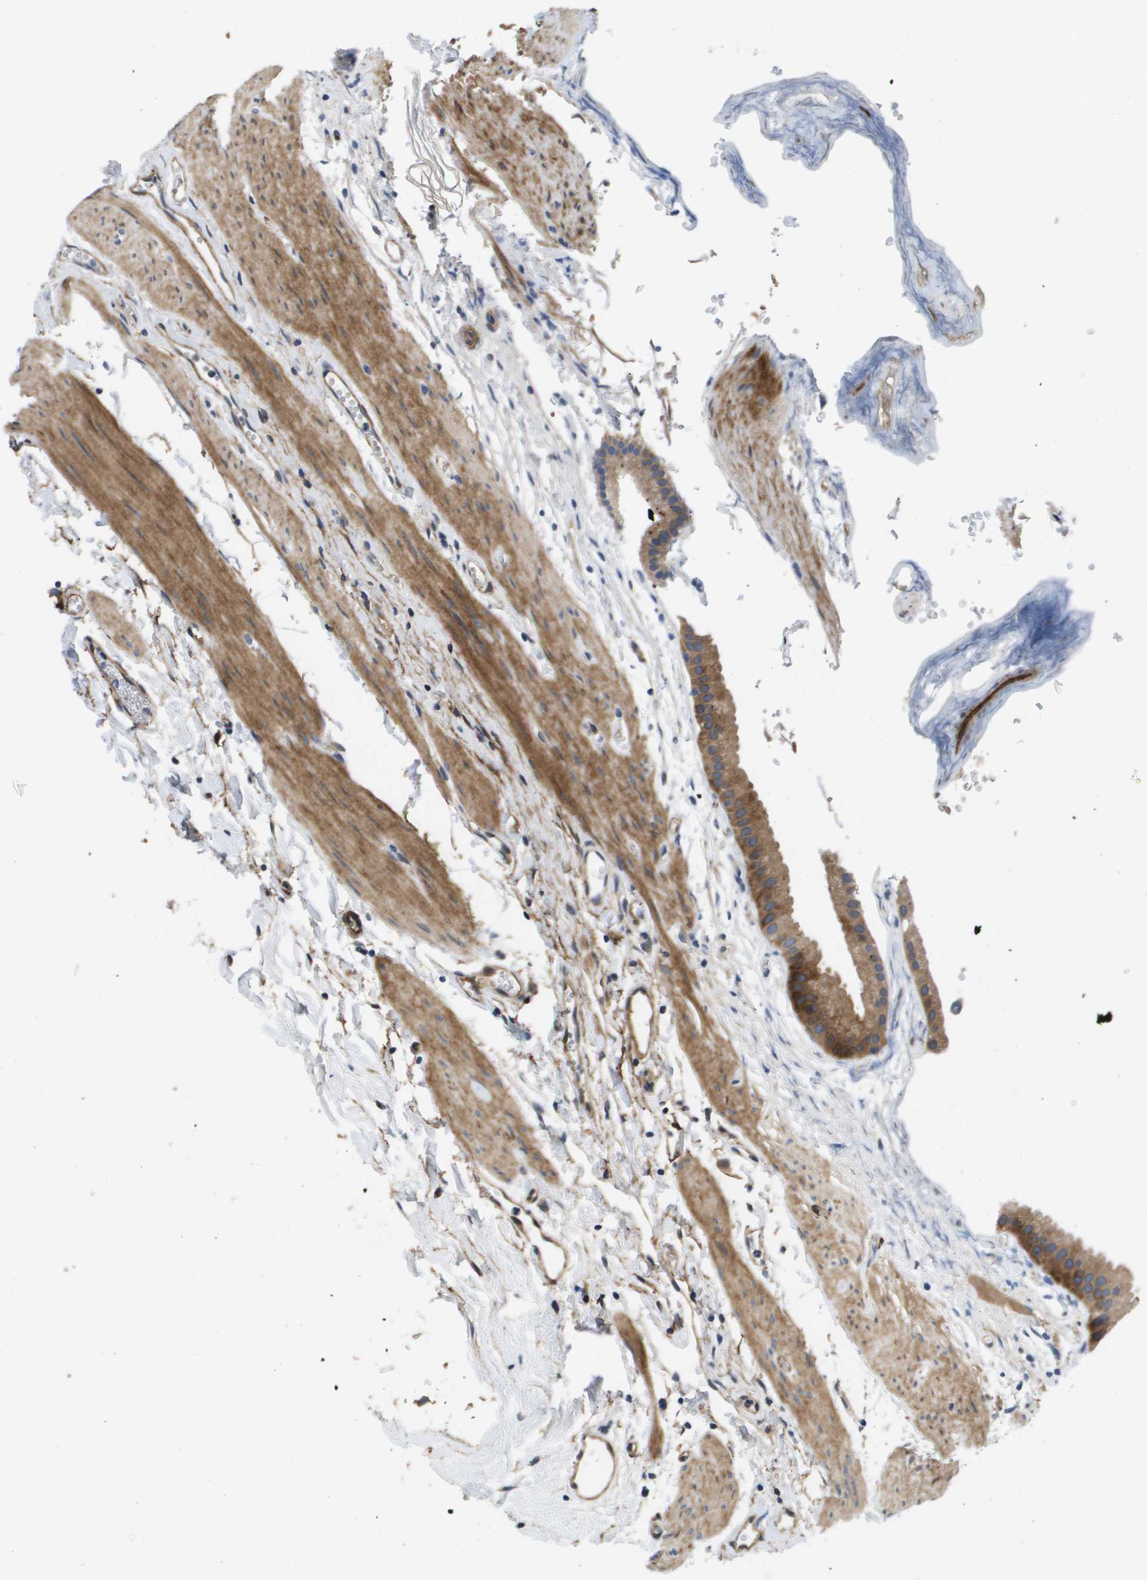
{"staining": {"intensity": "moderate", "quantity": ">75%", "location": "cytoplasmic/membranous"}, "tissue": "gallbladder", "cell_type": "Glandular cells", "image_type": "normal", "snomed": [{"axis": "morphology", "description": "Normal tissue, NOS"}, {"axis": "topography", "description": "Gallbladder"}], "caption": "IHC staining of normal gallbladder, which demonstrates medium levels of moderate cytoplasmic/membranous expression in approximately >75% of glandular cells indicating moderate cytoplasmic/membranous protein staining. The staining was performed using DAB (brown) for protein detection and nuclei were counterstained in hematoxylin (blue).", "gene": "ENTPD2", "patient": {"sex": "female", "age": 64}}